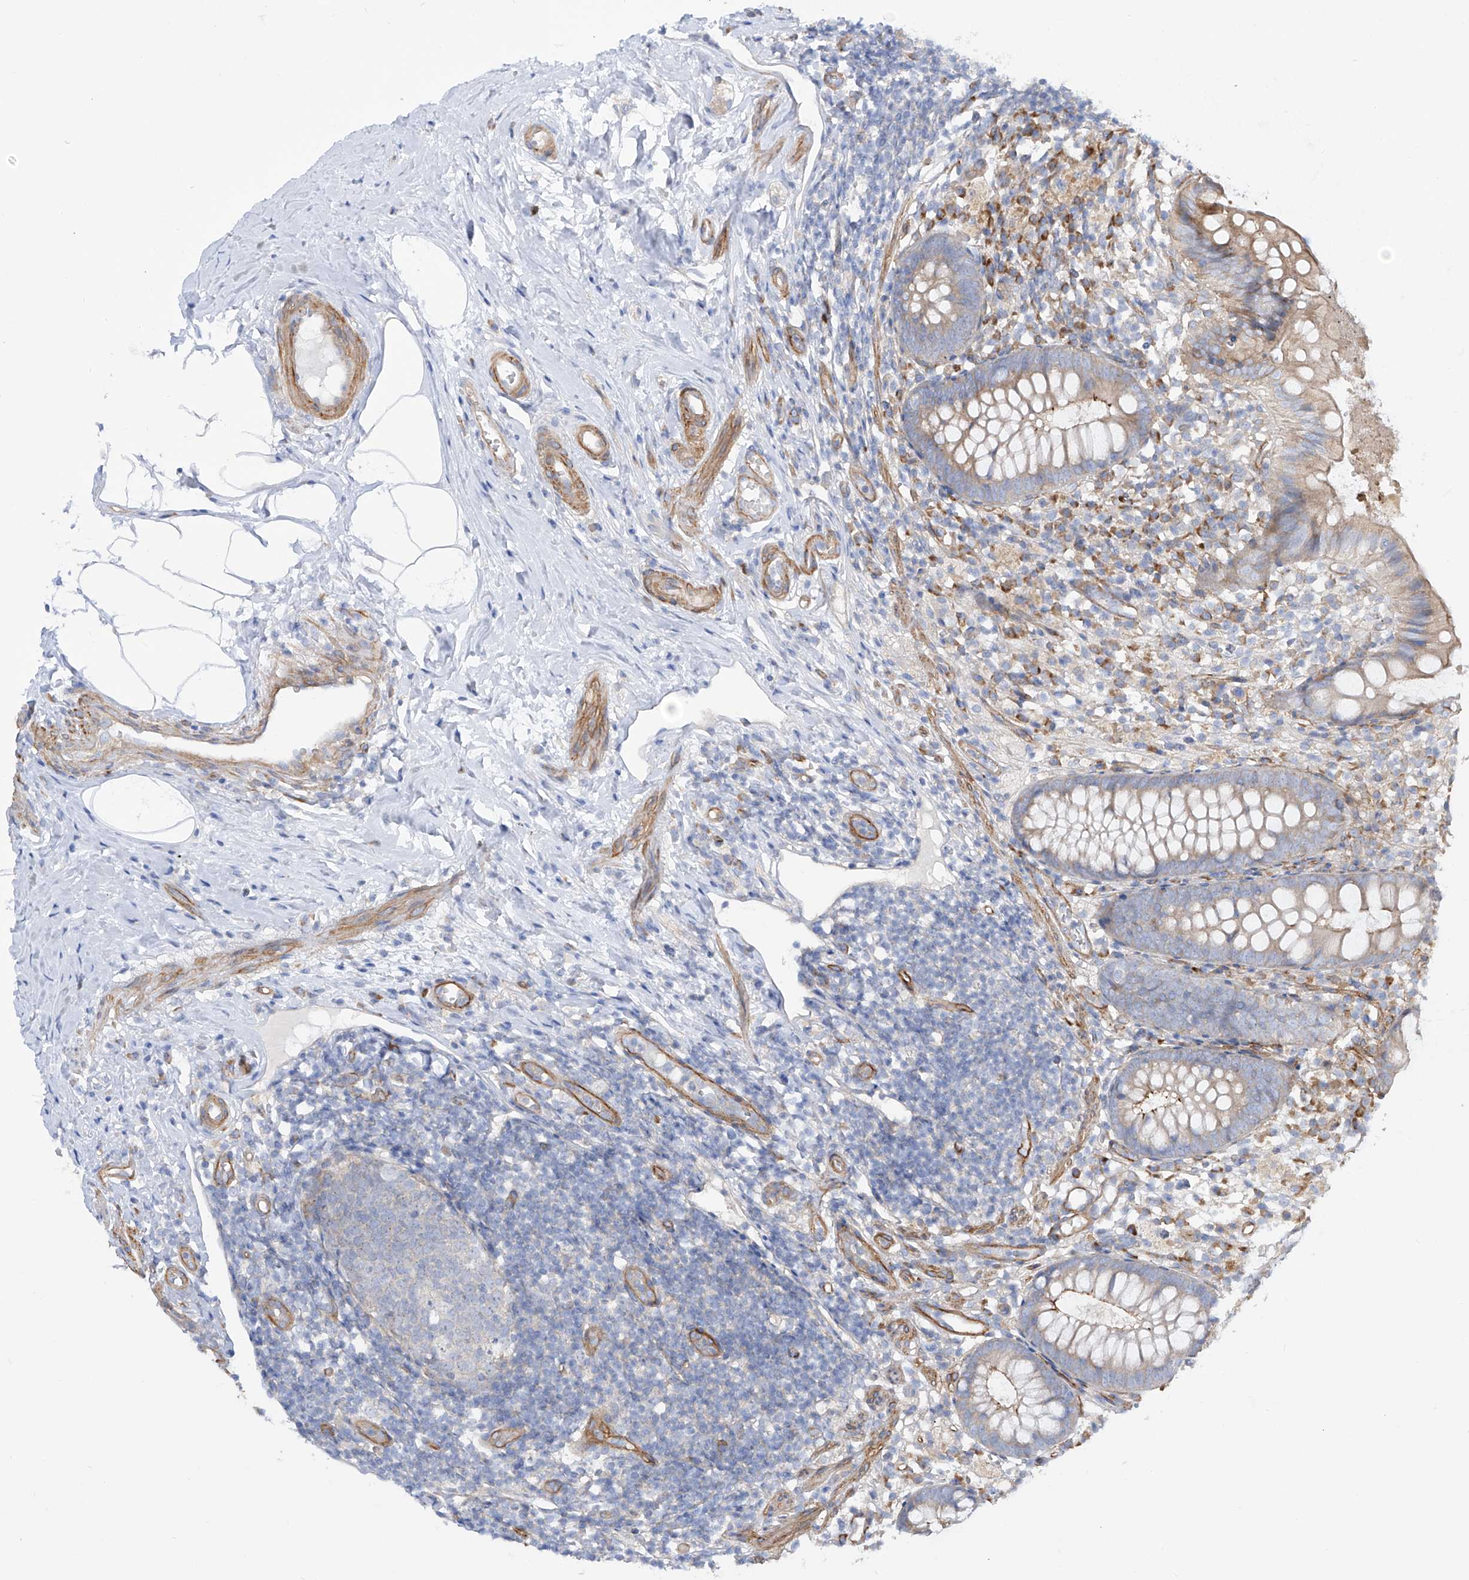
{"staining": {"intensity": "weak", "quantity": "<25%", "location": "cytoplasmic/membranous"}, "tissue": "appendix", "cell_type": "Glandular cells", "image_type": "normal", "snomed": [{"axis": "morphology", "description": "Normal tissue, NOS"}, {"axis": "topography", "description": "Appendix"}], "caption": "The photomicrograph reveals no significant expression in glandular cells of appendix.", "gene": "LCA5", "patient": {"sex": "female", "age": 20}}